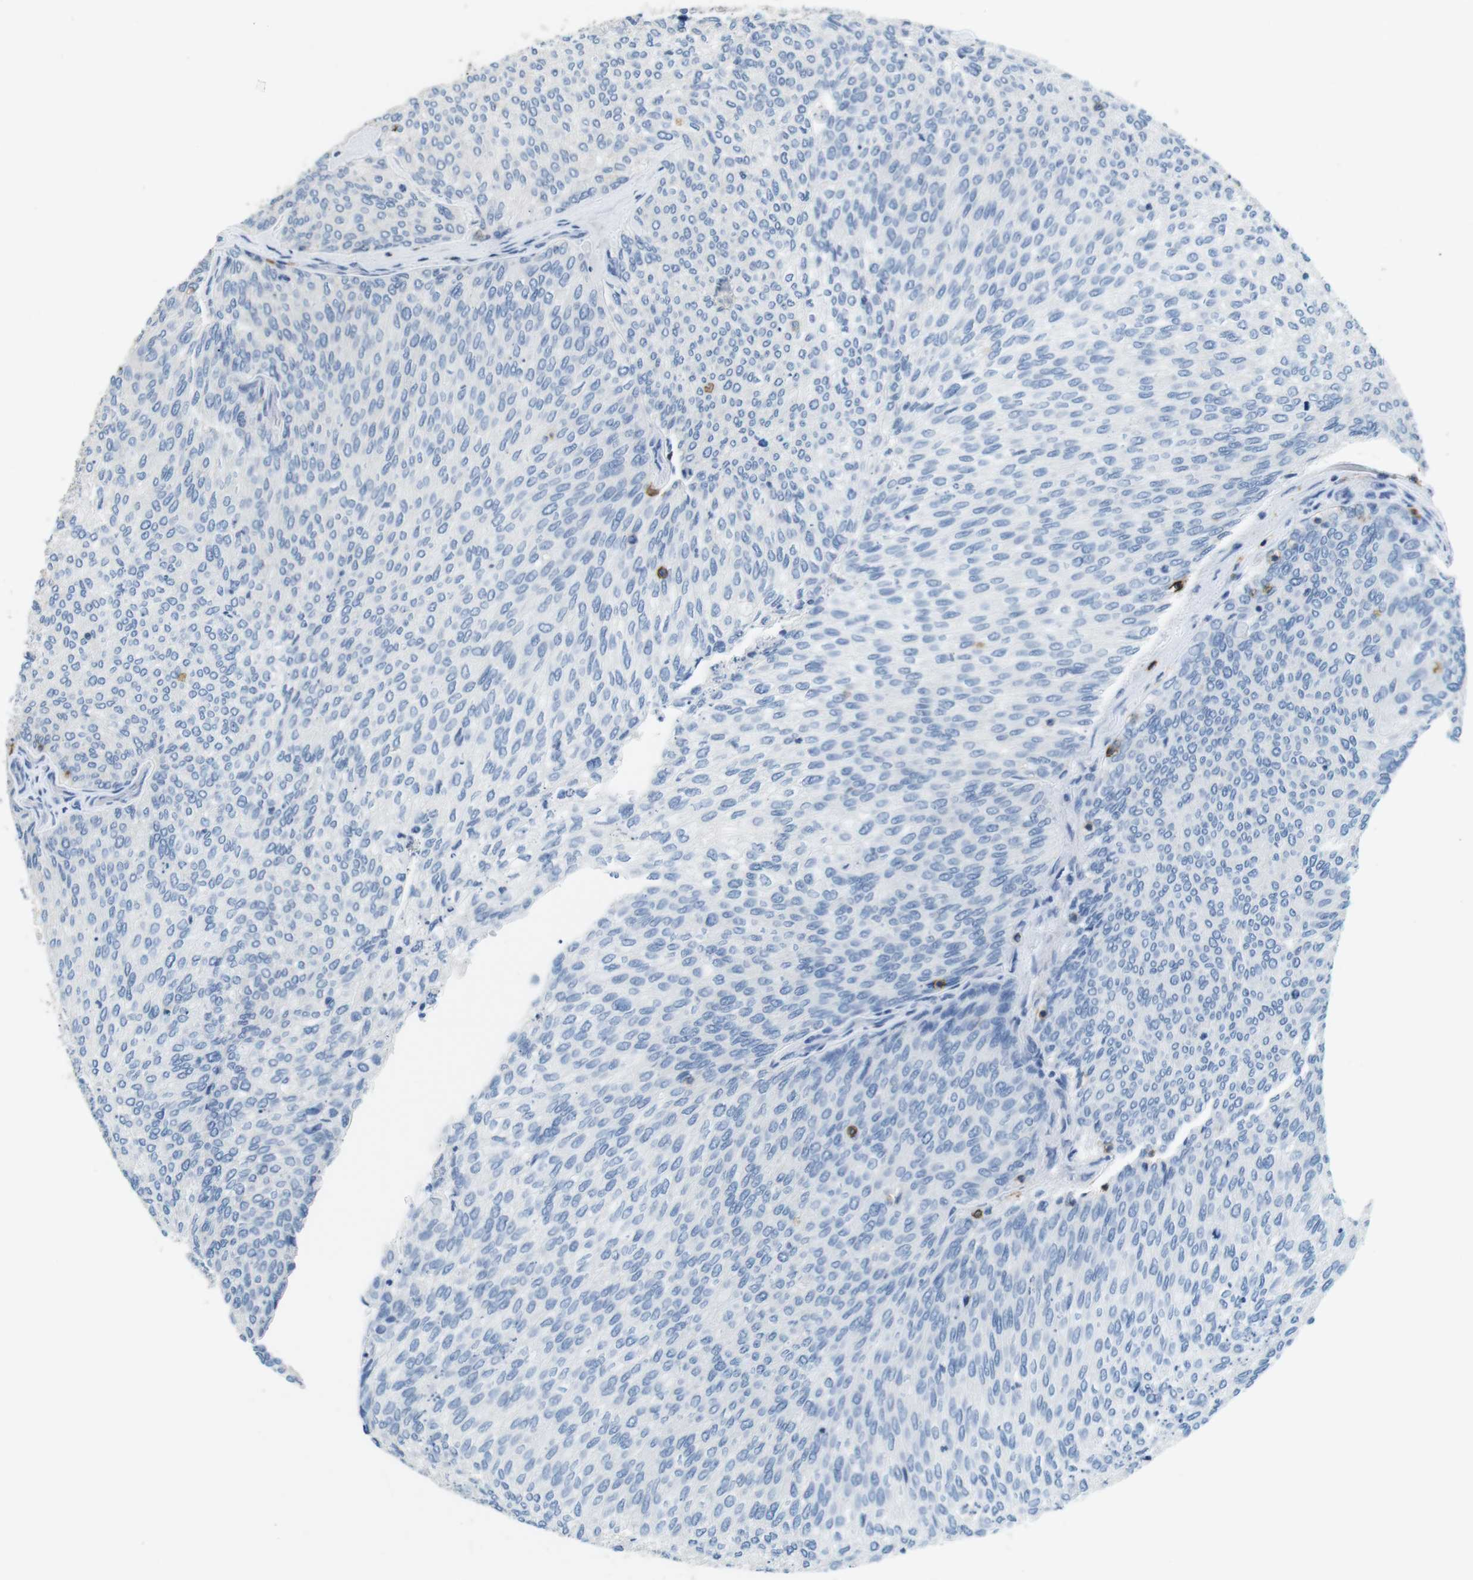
{"staining": {"intensity": "negative", "quantity": "none", "location": "none"}, "tissue": "urothelial cancer", "cell_type": "Tumor cells", "image_type": "cancer", "snomed": [{"axis": "morphology", "description": "Urothelial carcinoma, Low grade"}, {"axis": "topography", "description": "Urinary bladder"}], "caption": "An immunohistochemistry photomicrograph of urothelial carcinoma (low-grade) is shown. There is no staining in tumor cells of urothelial carcinoma (low-grade).", "gene": "CD6", "patient": {"sex": "female", "age": 79}}